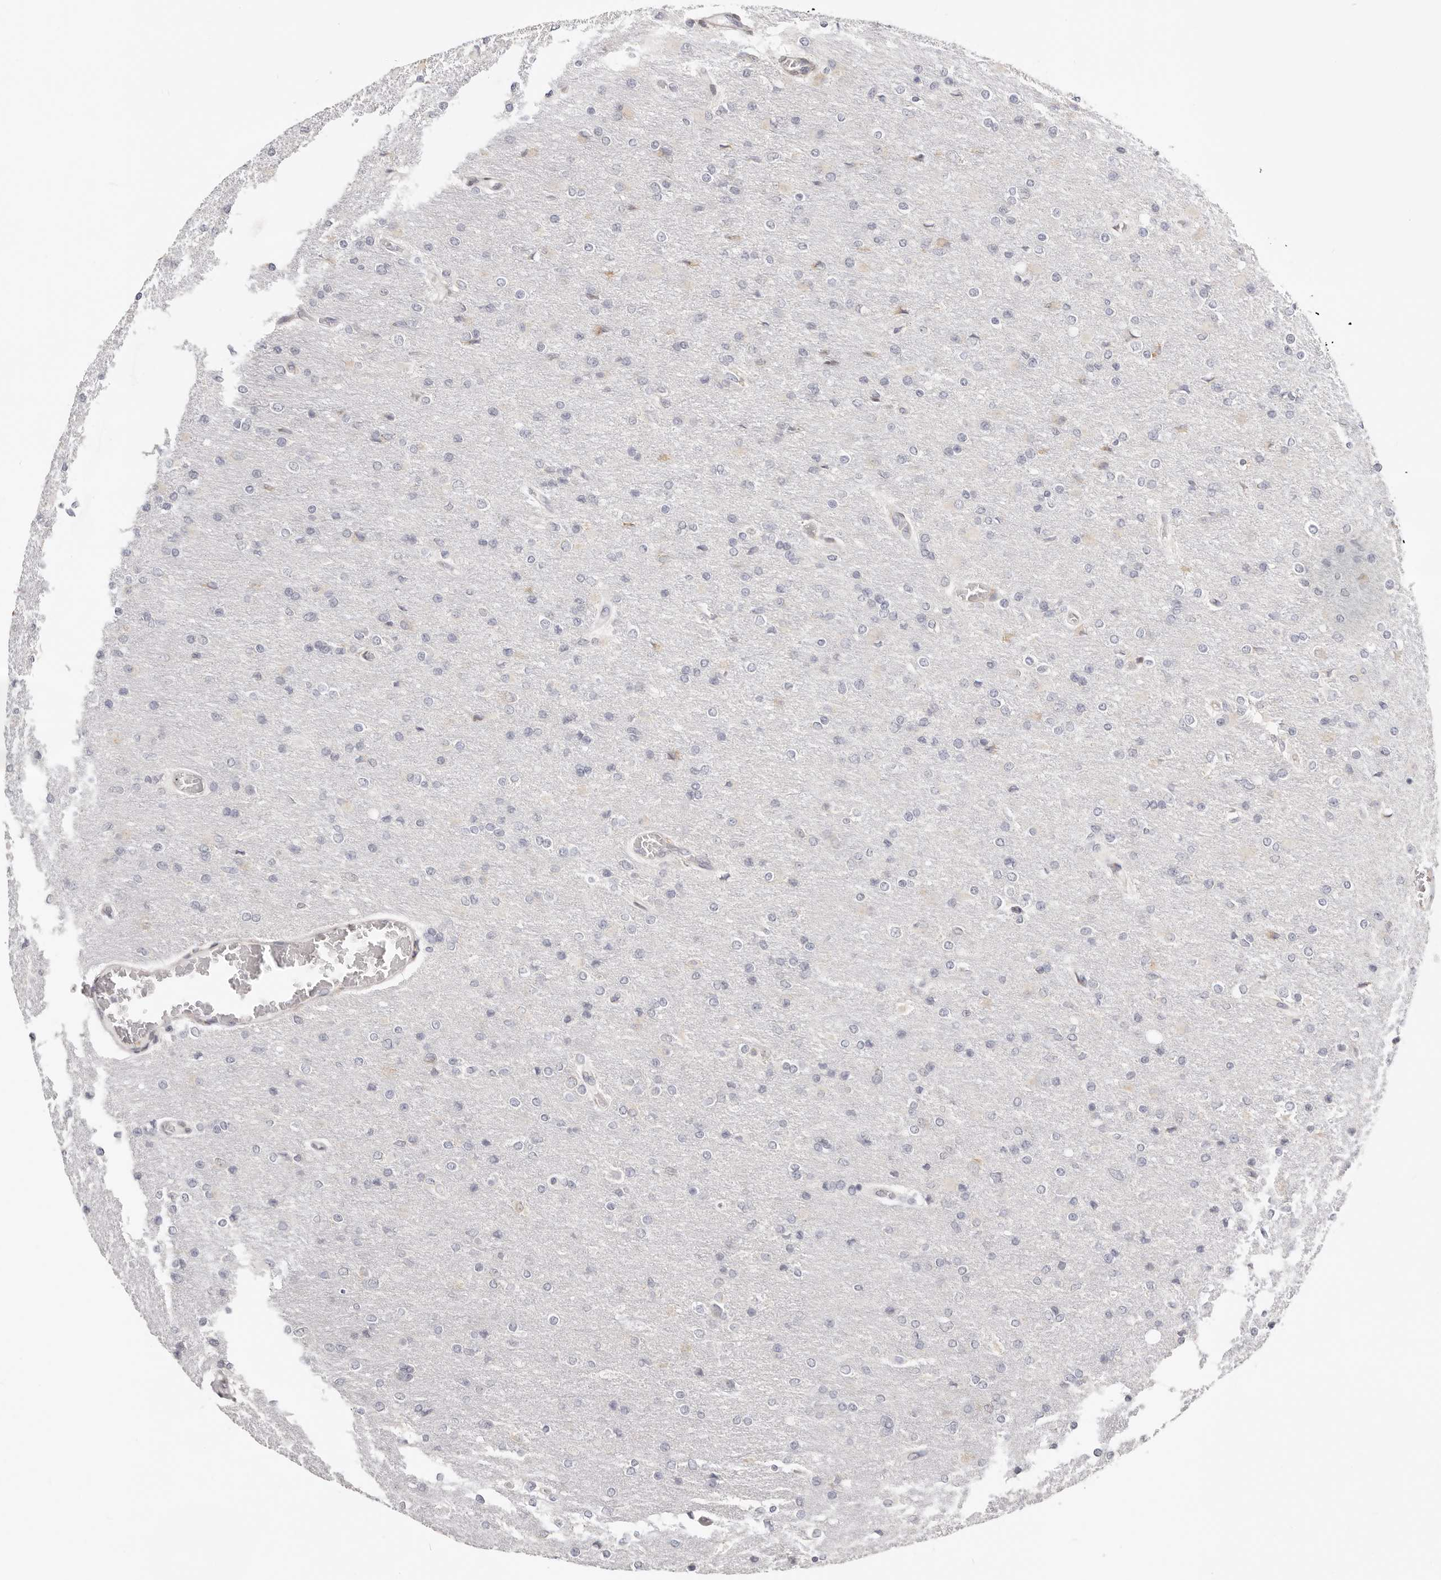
{"staining": {"intensity": "negative", "quantity": "none", "location": "none"}, "tissue": "glioma", "cell_type": "Tumor cells", "image_type": "cancer", "snomed": [{"axis": "morphology", "description": "Glioma, malignant, High grade"}, {"axis": "topography", "description": "Cerebral cortex"}], "caption": "Tumor cells show no significant staining in glioma. (IHC, brightfield microscopy, high magnification).", "gene": "IL32", "patient": {"sex": "female", "age": 36}}